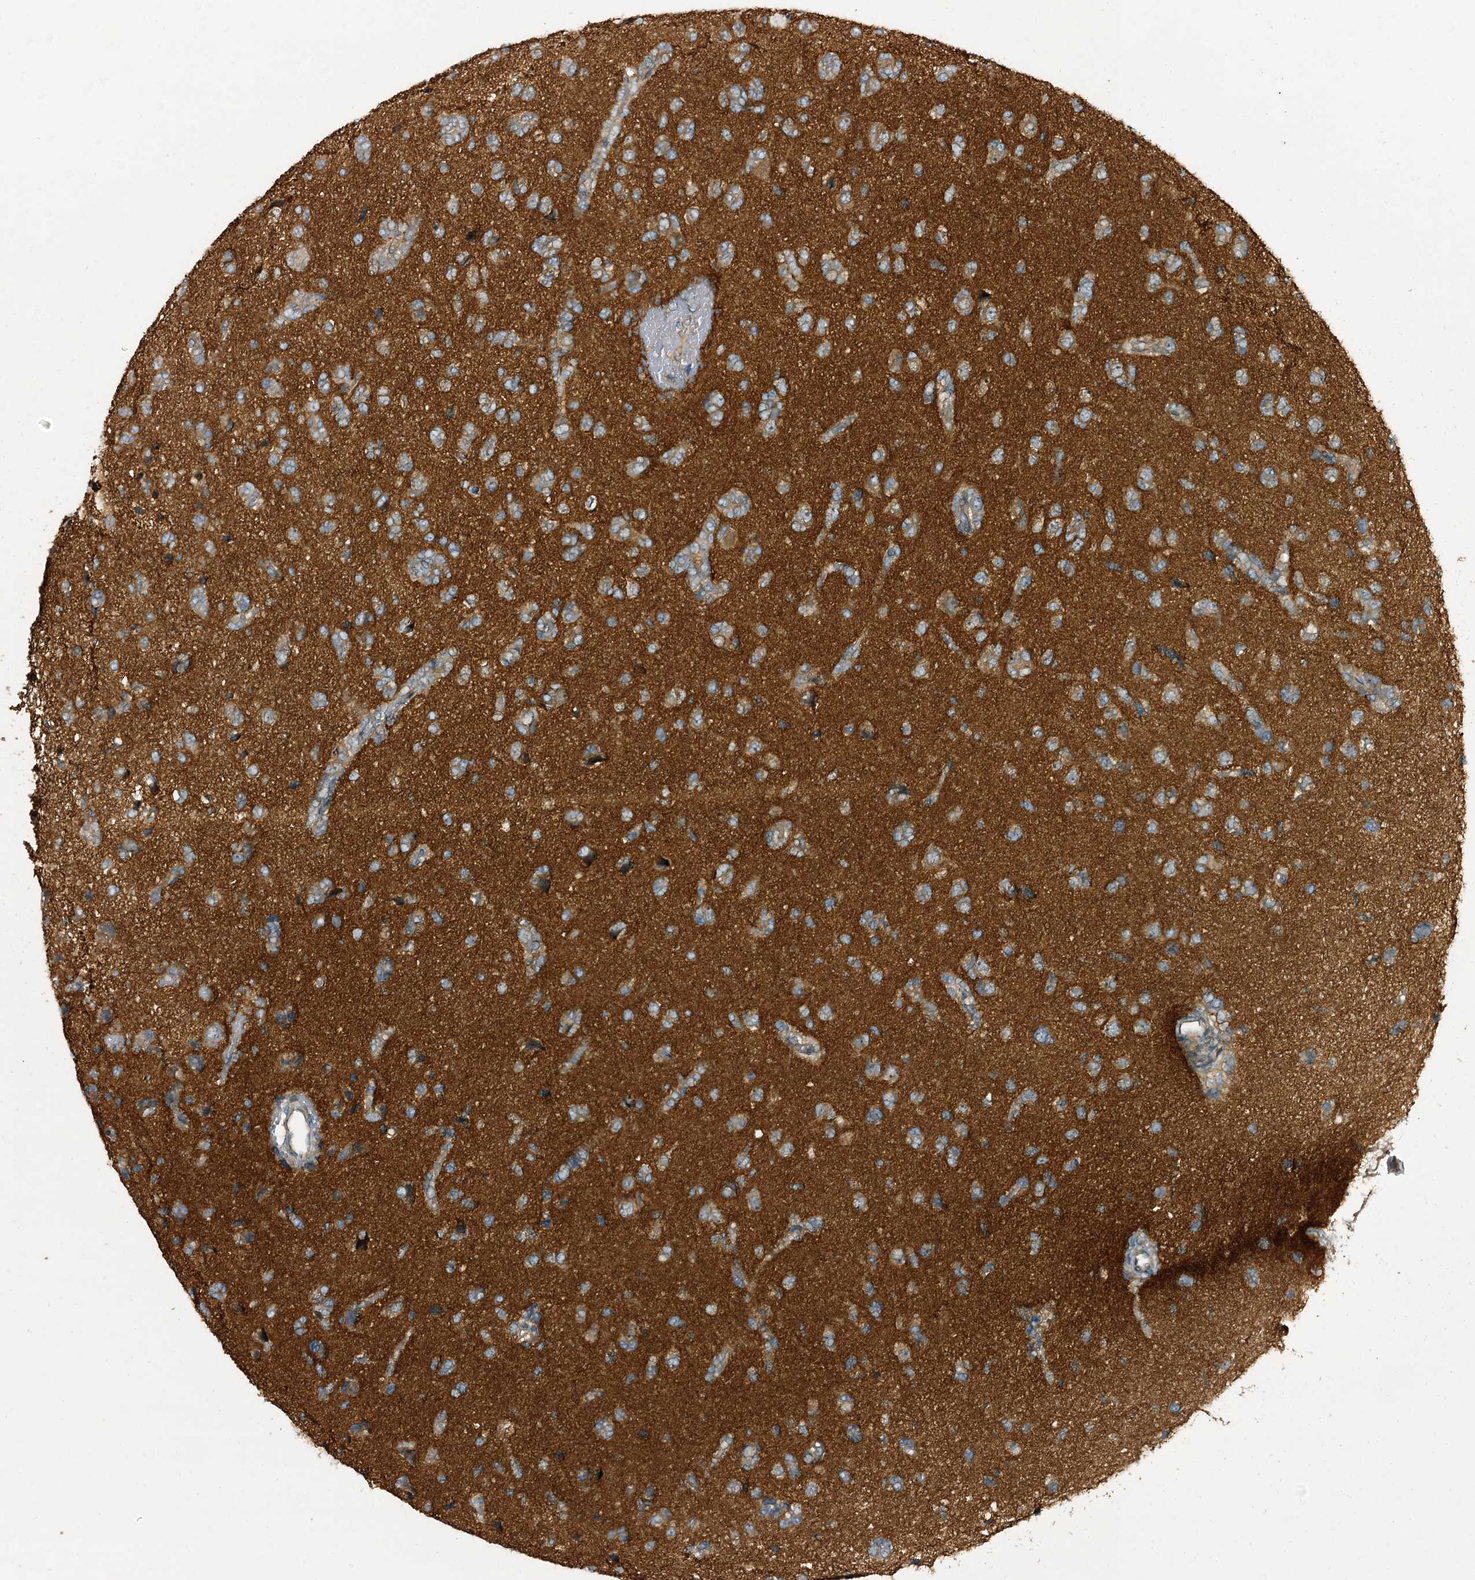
{"staining": {"intensity": "moderate", "quantity": ">75%", "location": "cytoplasmic/membranous"}, "tissue": "glioma", "cell_type": "Tumor cells", "image_type": "cancer", "snomed": [{"axis": "morphology", "description": "Glioma, malignant, High grade"}, {"axis": "topography", "description": "Brain"}], "caption": "Immunohistochemistry (IHC) (DAB) staining of high-grade glioma (malignant) displays moderate cytoplasmic/membranous protein positivity in about >75% of tumor cells. (DAB (3,3'-diaminobenzidine) IHC, brown staining for protein, blue staining for nuclei).", "gene": "C11orf80", "patient": {"sex": "female", "age": 59}}